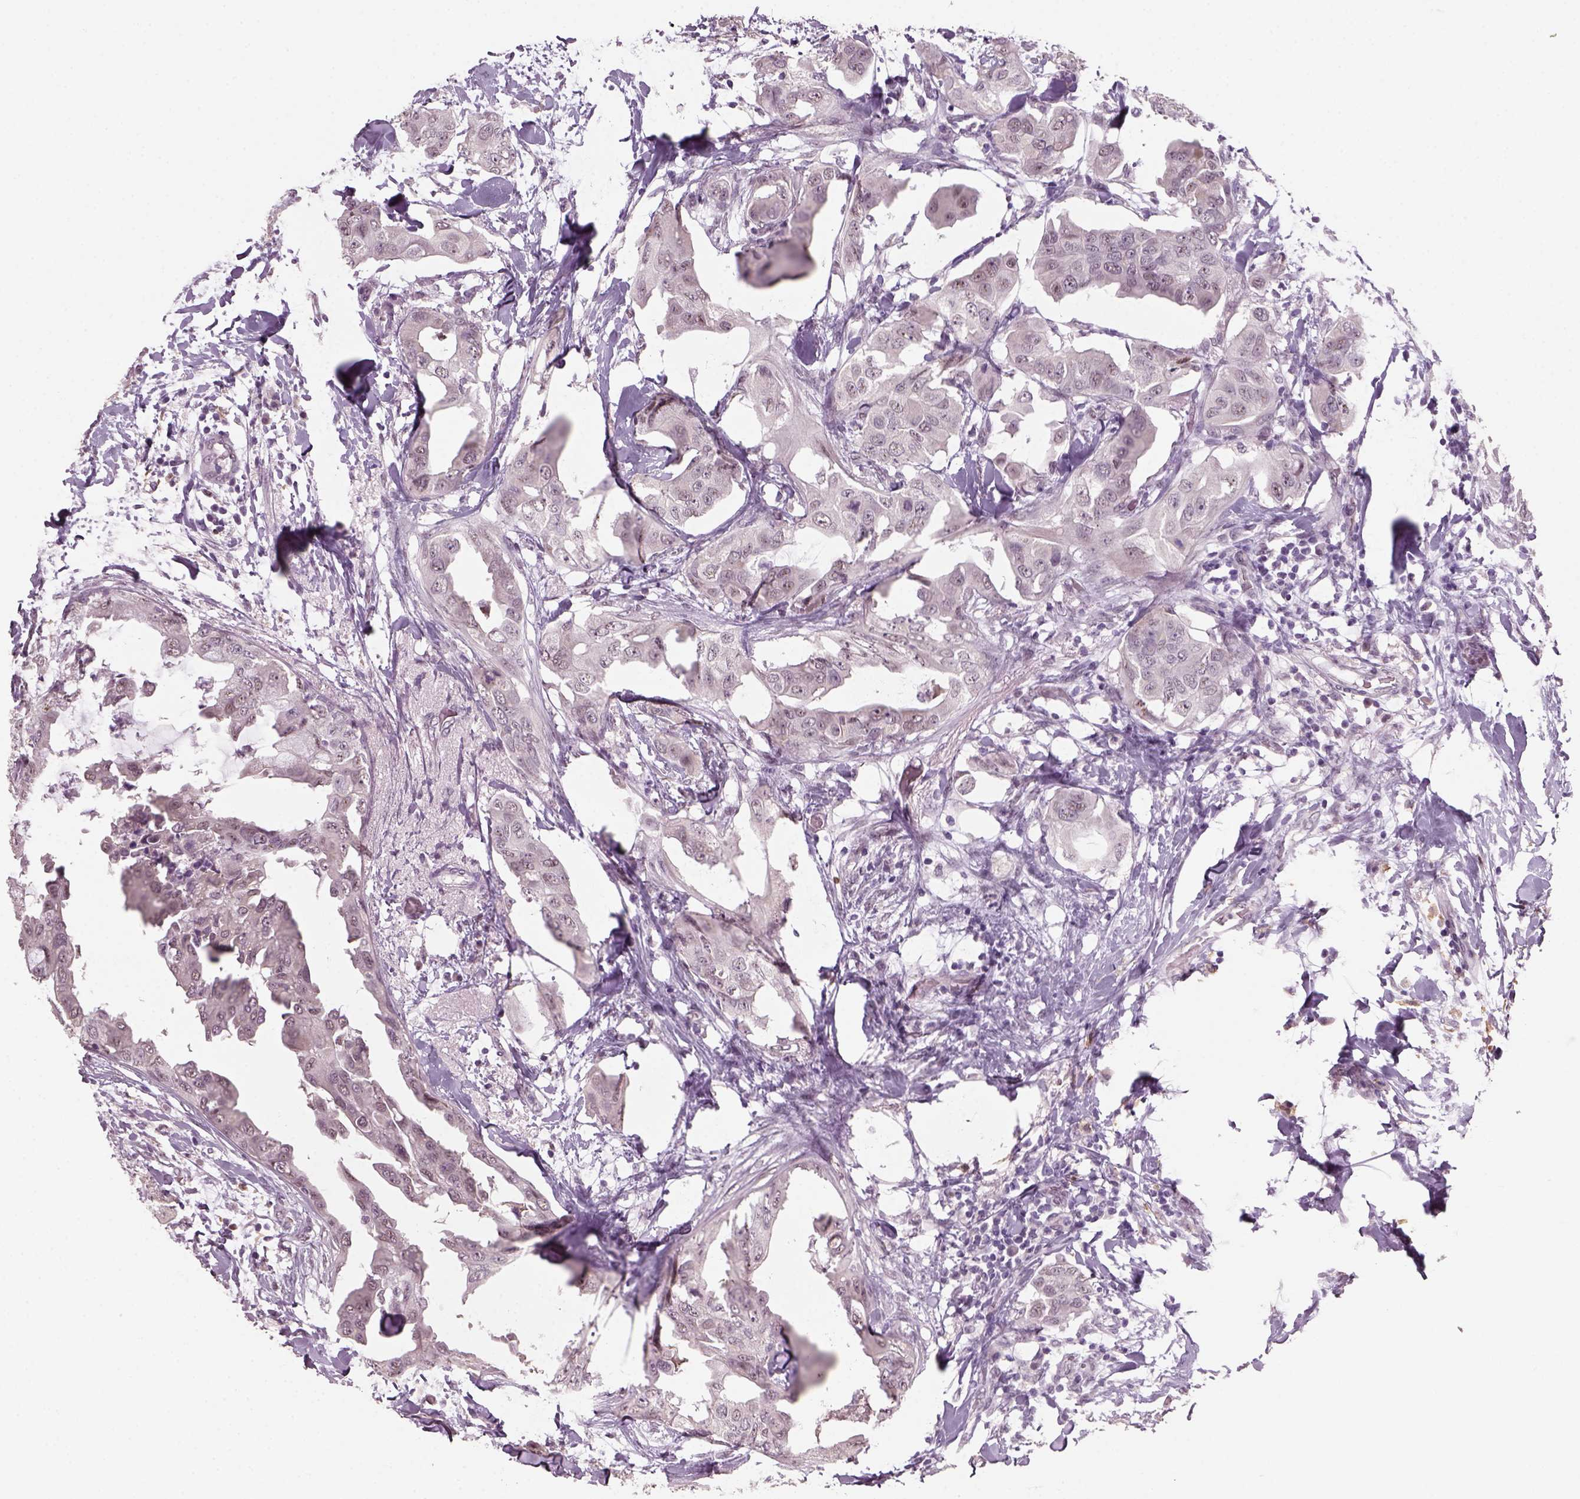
{"staining": {"intensity": "negative", "quantity": "none", "location": "none"}, "tissue": "breast cancer", "cell_type": "Tumor cells", "image_type": "cancer", "snomed": [{"axis": "morphology", "description": "Normal tissue, NOS"}, {"axis": "morphology", "description": "Duct carcinoma"}, {"axis": "topography", "description": "Breast"}], "caption": "Image shows no significant protein expression in tumor cells of breast cancer (intraductal carcinoma).", "gene": "NAT8", "patient": {"sex": "female", "age": 40}}